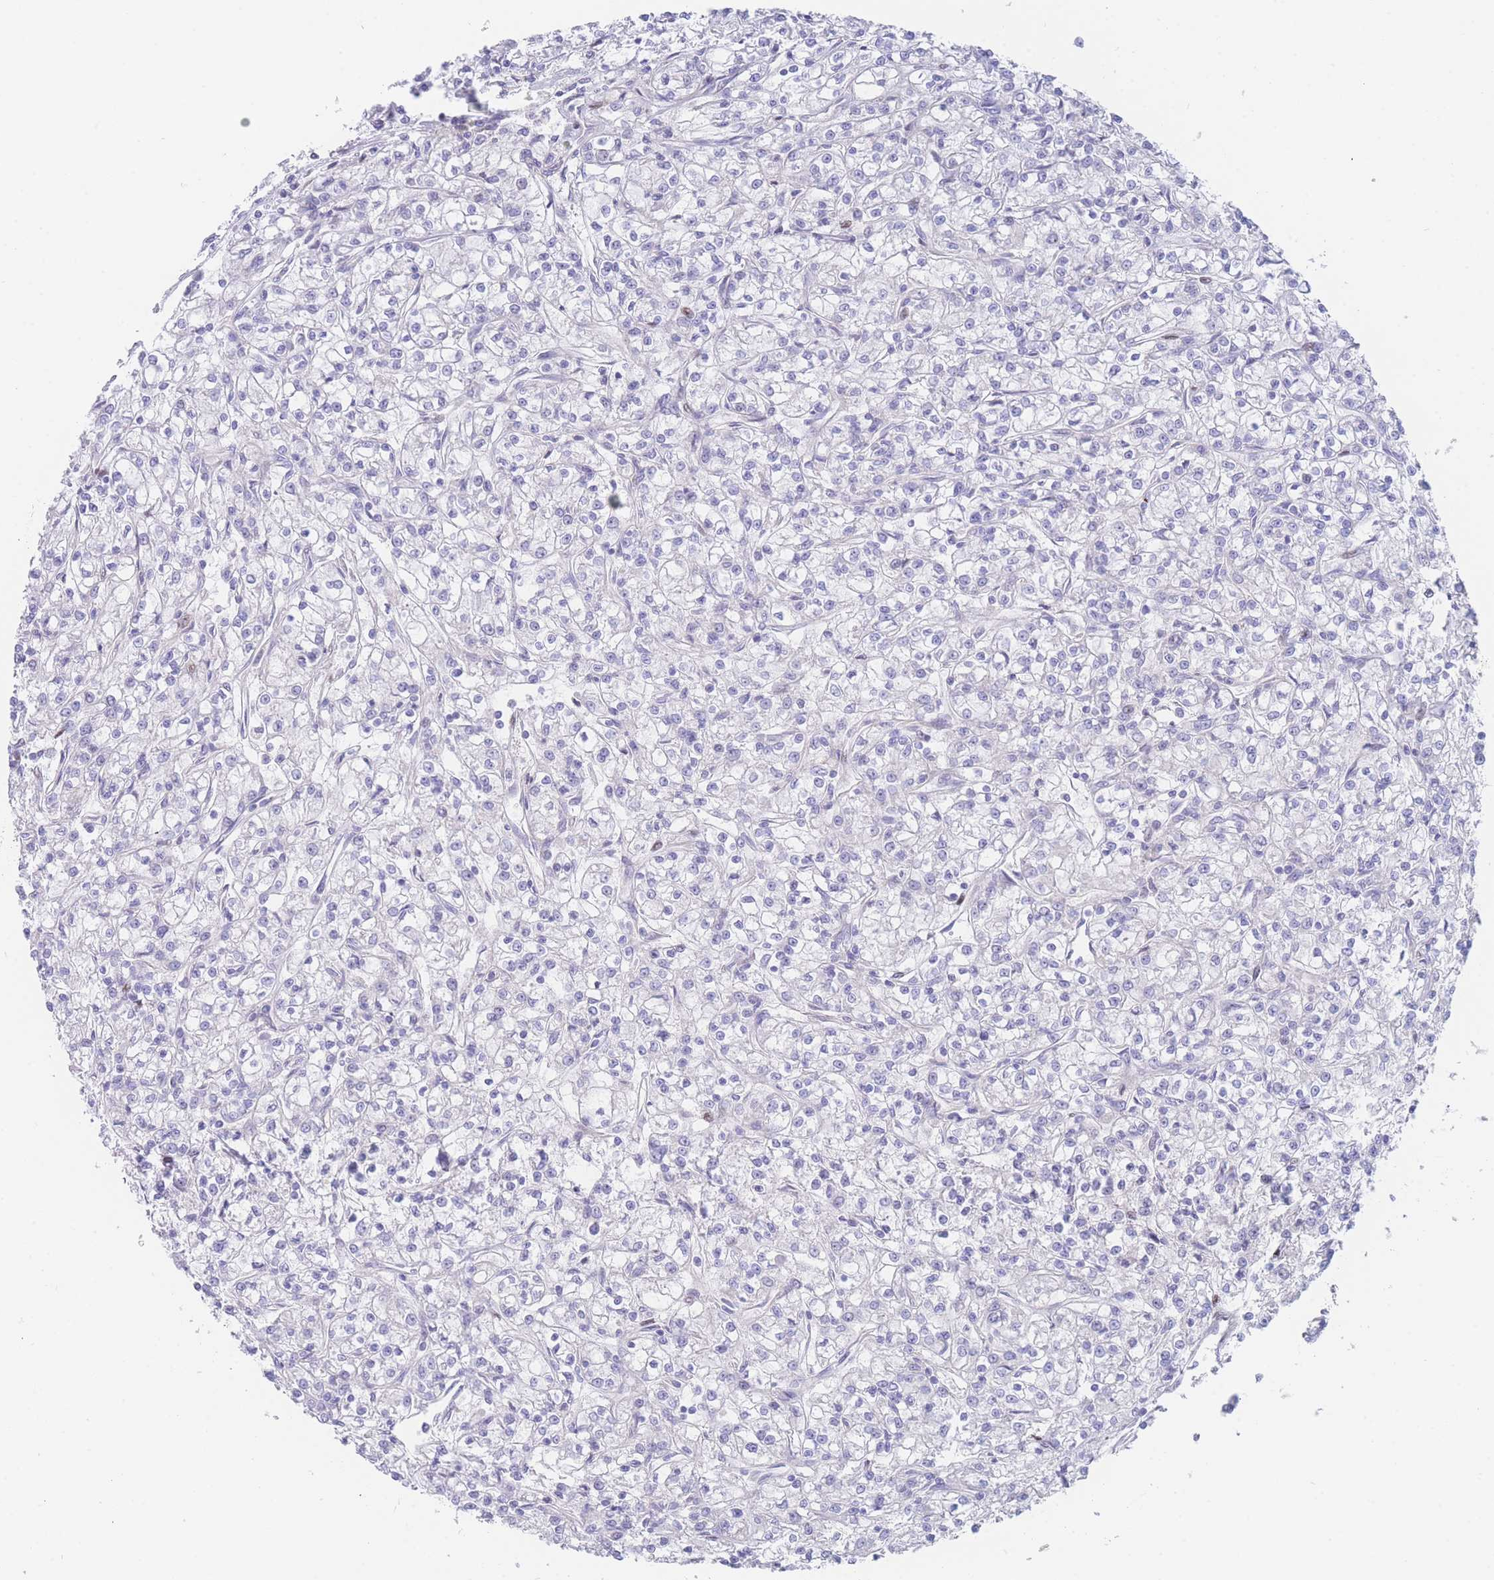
{"staining": {"intensity": "negative", "quantity": "none", "location": "none"}, "tissue": "renal cancer", "cell_type": "Tumor cells", "image_type": "cancer", "snomed": [{"axis": "morphology", "description": "Adenocarcinoma, NOS"}, {"axis": "topography", "description": "Kidney"}], "caption": "IHC of adenocarcinoma (renal) displays no expression in tumor cells.", "gene": "GPAM", "patient": {"sex": "female", "age": 59}}